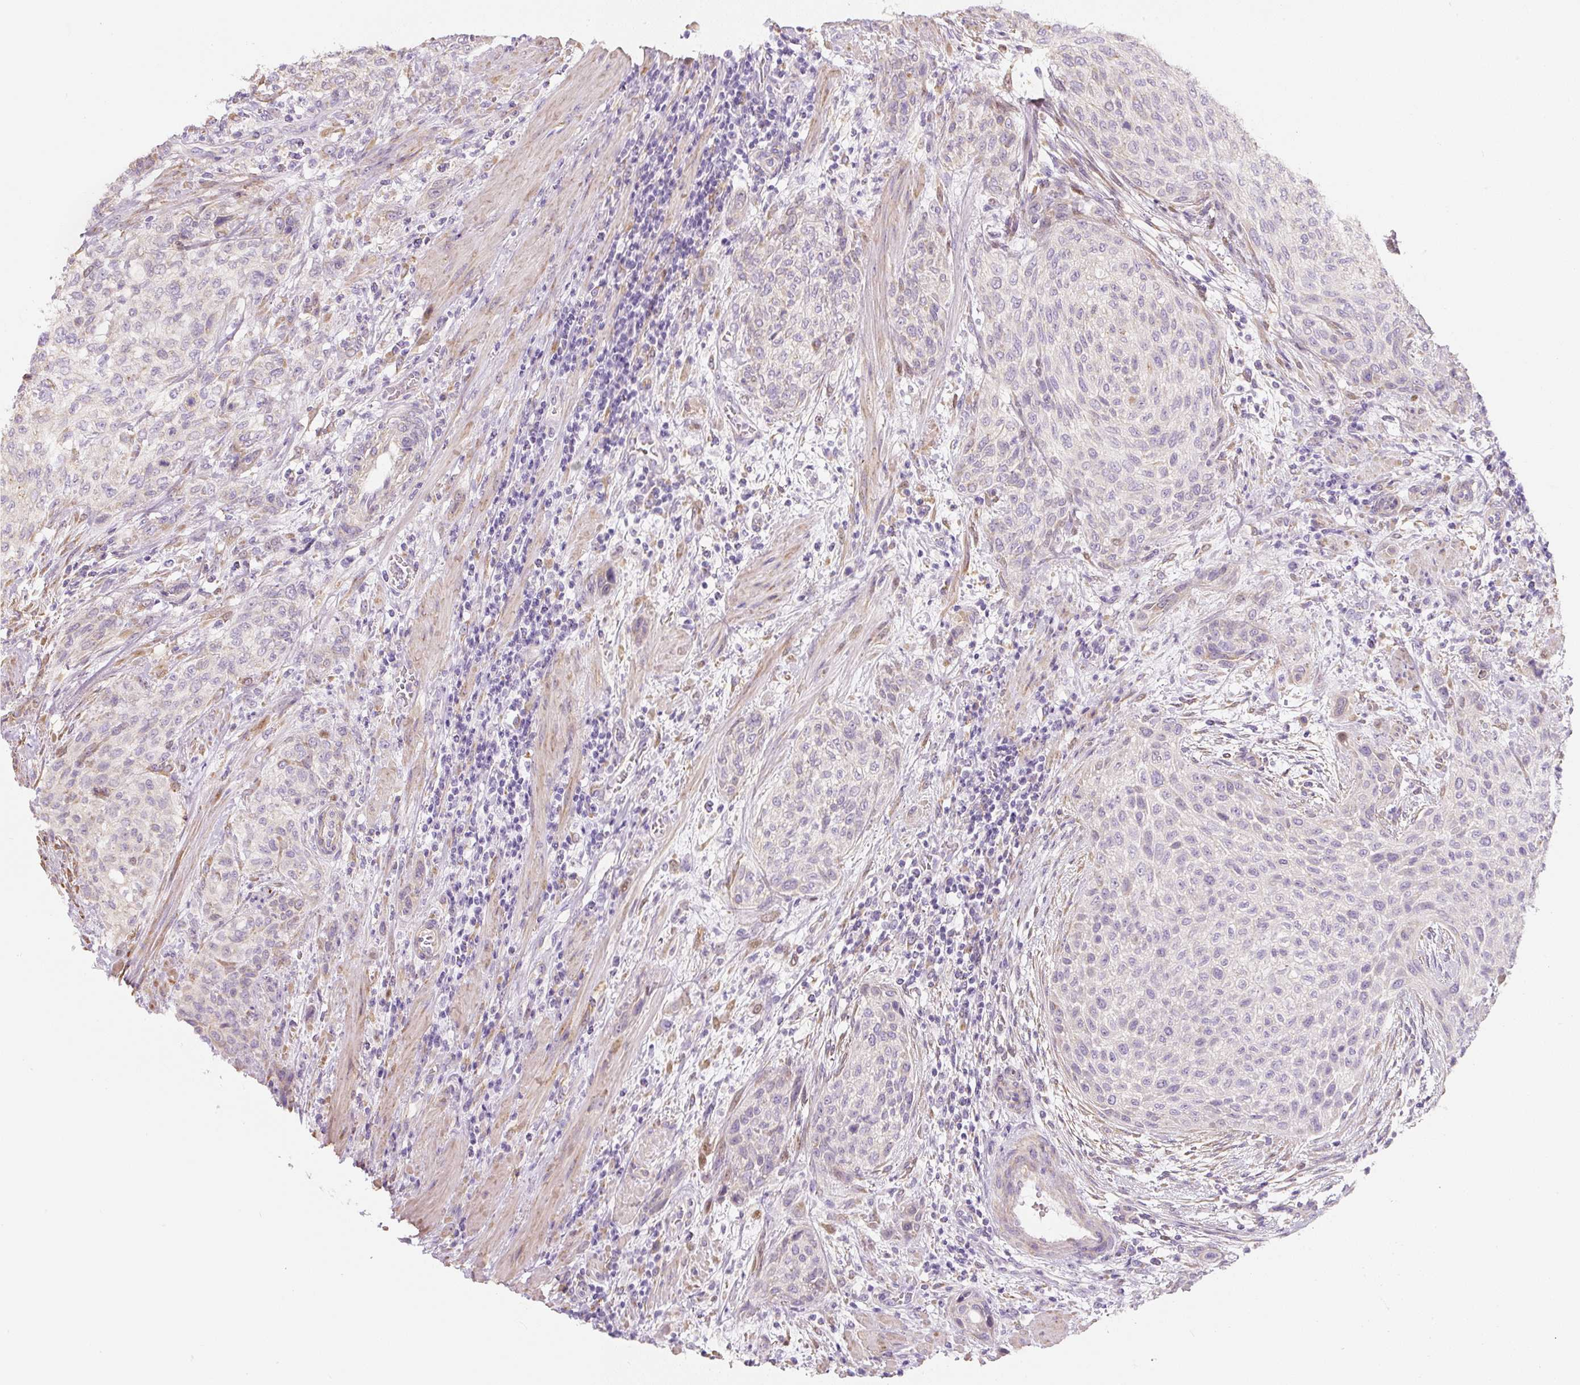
{"staining": {"intensity": "negative", "quantity": "none", "location": "none"}, "tissue": "urothelial cancer", "cell_type": "Tumor cells", "image_type": "cancer", "snomed": [{"axis": "morphology", "description": "Urothelial carcinoma, High grade"}, {"axis": "topography", "description": "Urinary bladder"}], "caption": "High magnification brightfield microscopy of high-grade urothelial carcinoma stained with DAB (brown) and counterstained with hematoxylin (blue): tumor cells show no significant positivity.", "gene": "PWWP3B", "patient": {"sex": "male", "age": 35}}